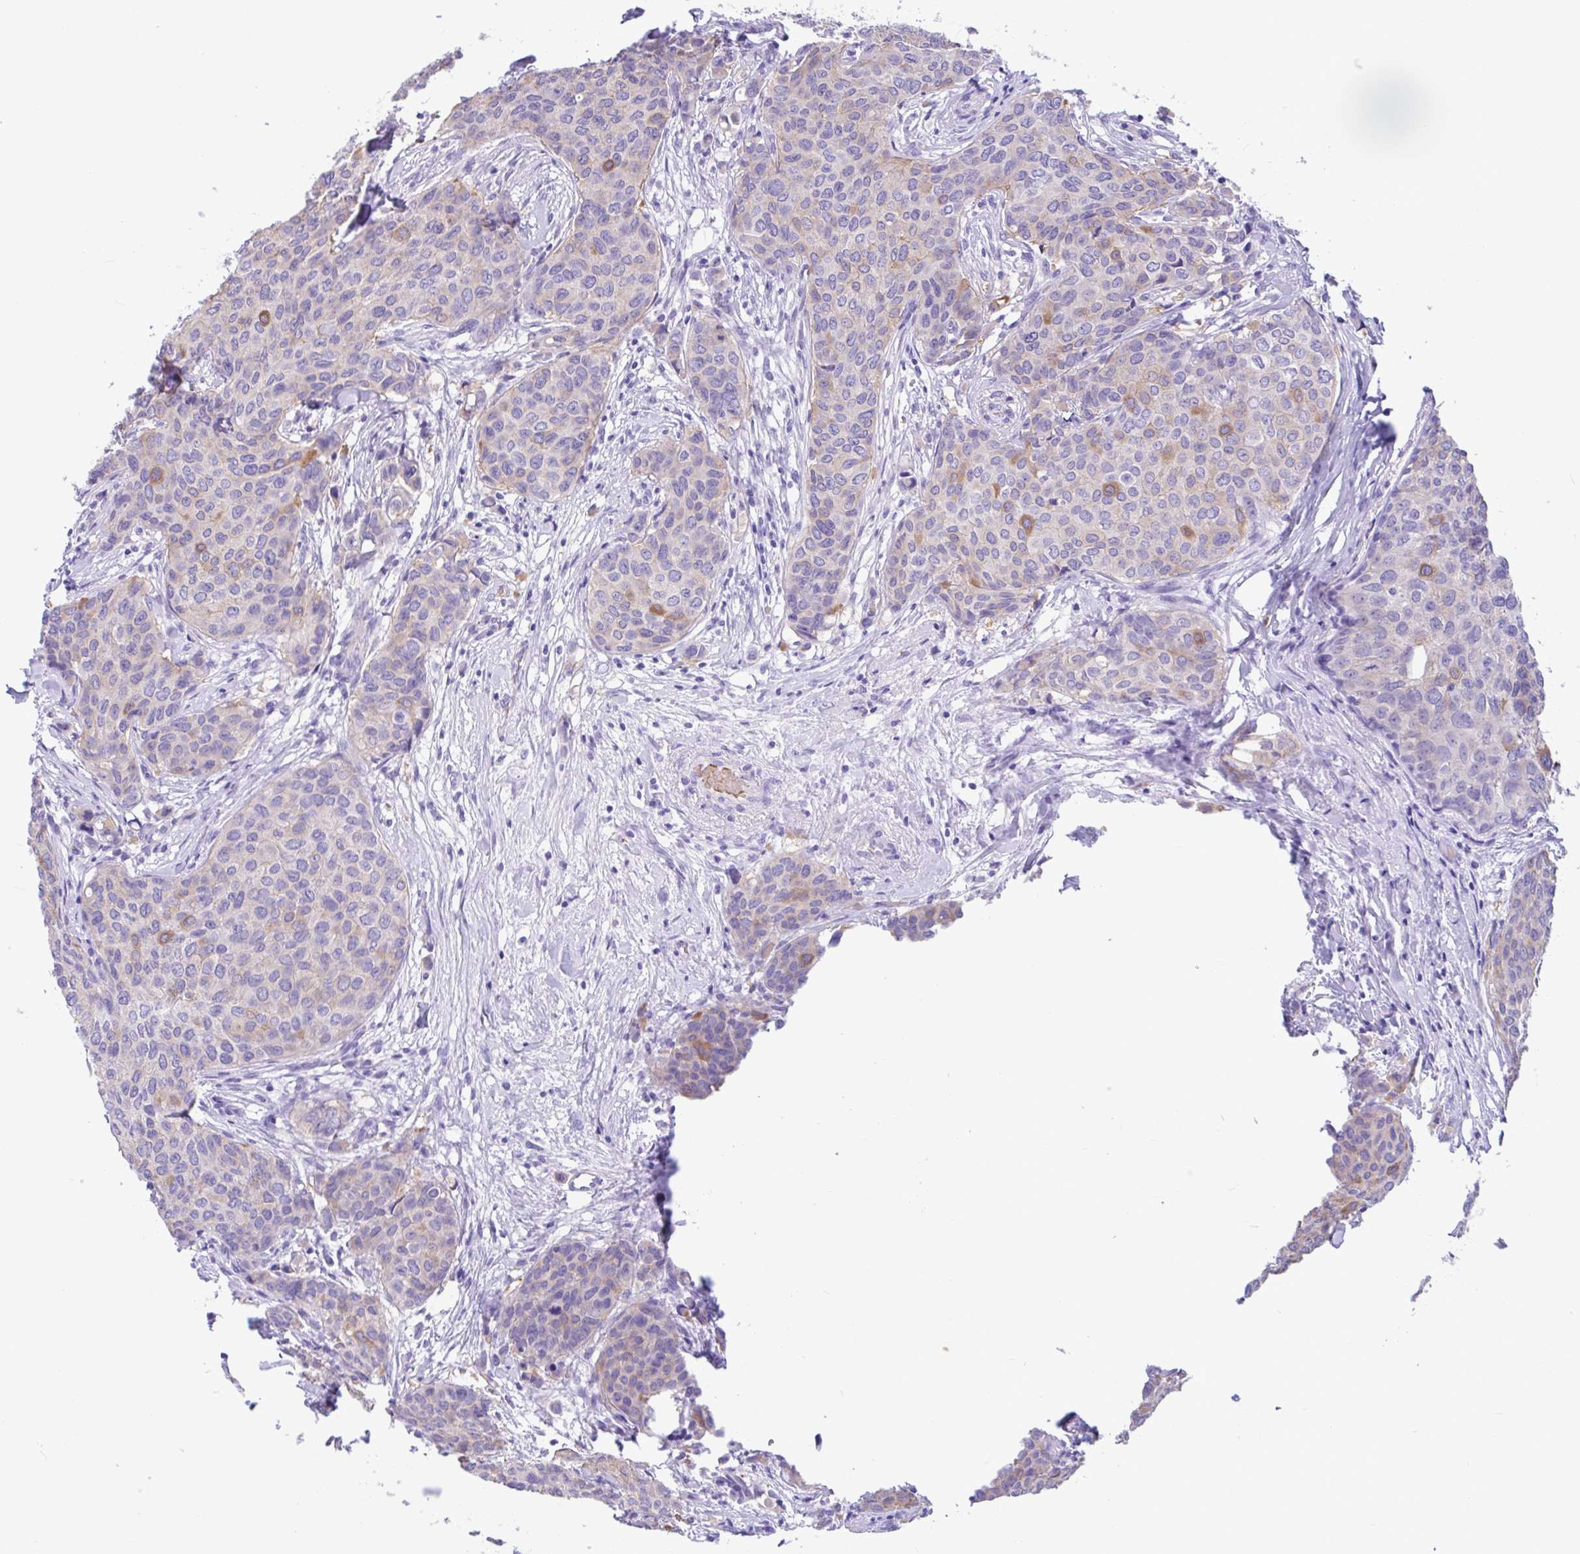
{"staining": {"intensity": "moderate", "quantity": "<25%", "location": "cytoplasmic/membranous"}, "tissue": "breast cancer", "cell_type": "Tumor cells", "image_type": "cancer", "snomed": [{"axis": "morphology", "description": "Duct carcinoma"}, {"axis": "topography", "description": "Breast"}], "caption": "The histopathology image displays a brown stain indicating the presence of a protein in the cytoplasmic/membranous of tumor cells in breast cancer.", "gene": "TMEM79", "patient": {"sex": "female", "age": 47}}